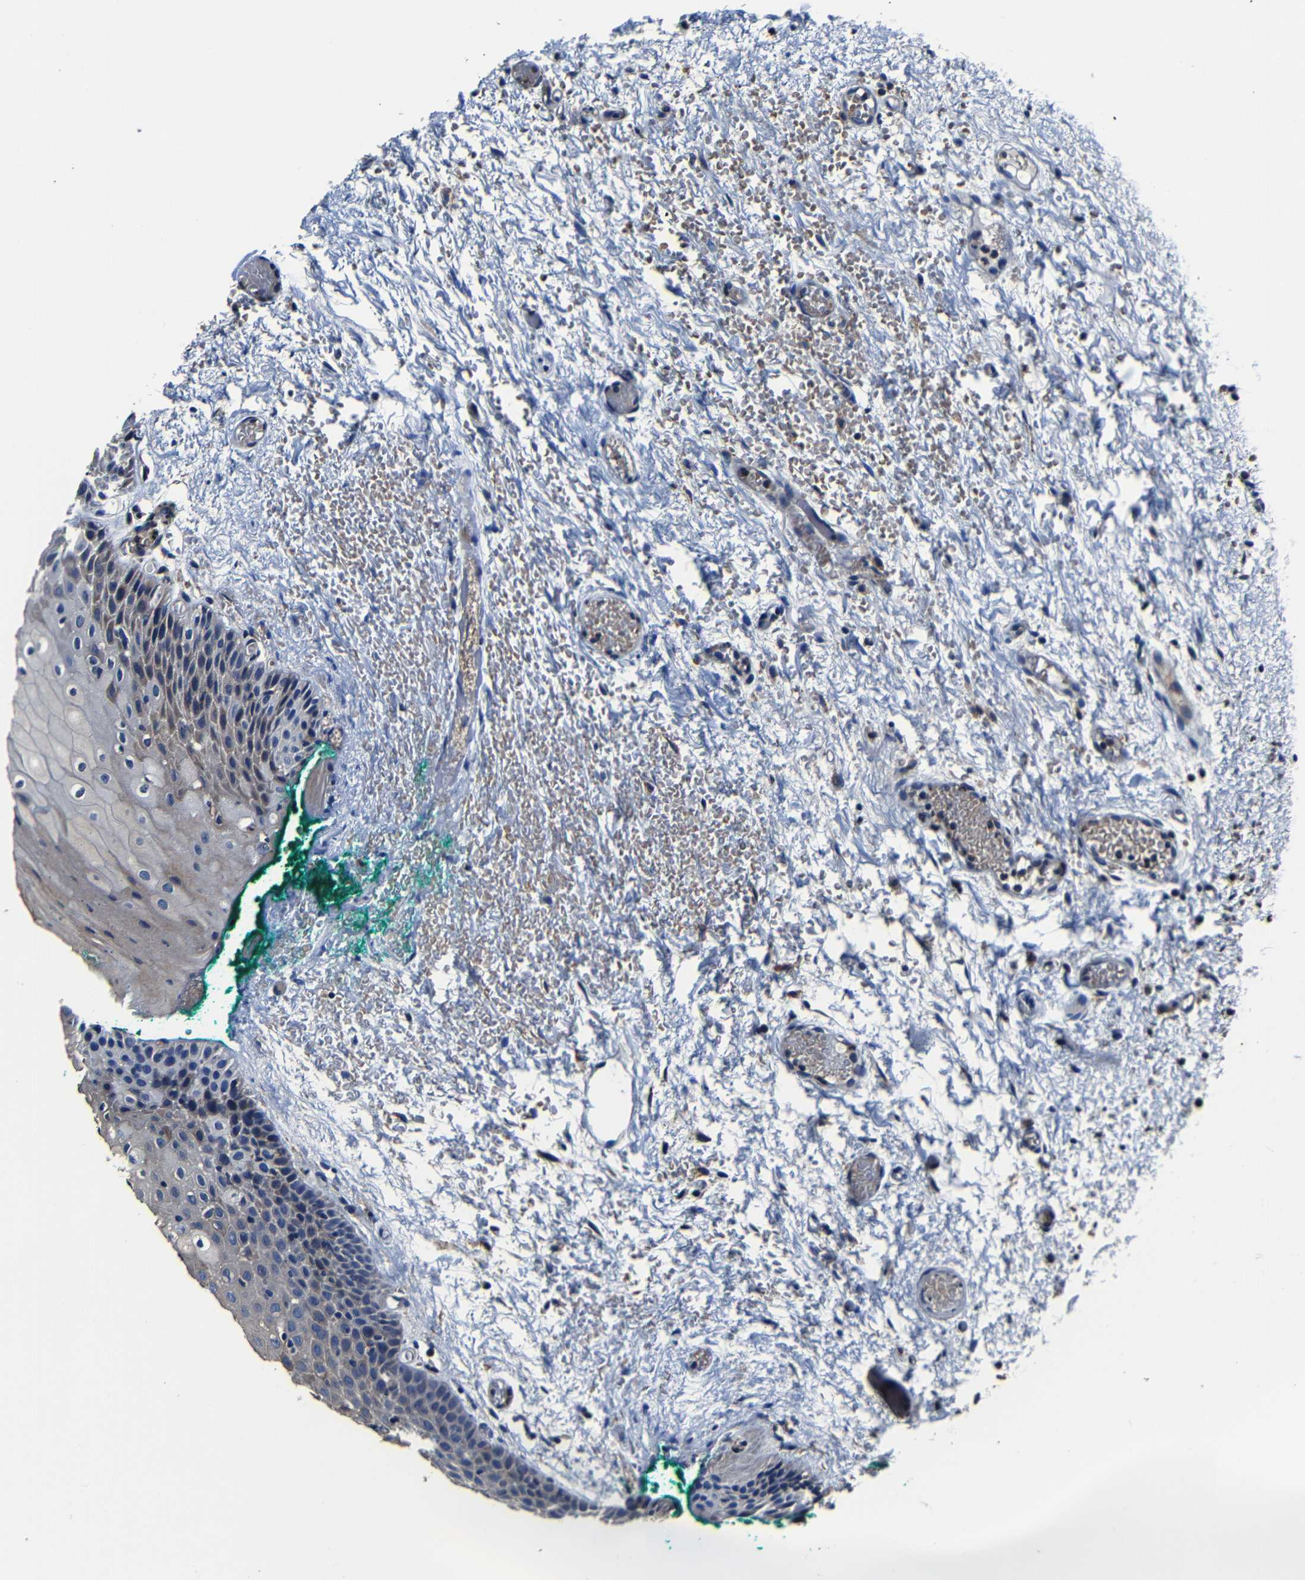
{"staining": {"intensity": "moderate", "quantity": "25%-75%", "location": "cytoplasmic/membranous"}, "tissue": "oral mucosa", "cell_type": "Squamous epithelial cells", "image_type": "normal", "snomed": [{"axis": "morphology", "description": "Normal tissue, NOS"}, {"axis": "morphology", "description": "Squamous cell carcinoma, NOS"}, {"axis": "topography", "description": "Oral tissue"}, {"axis": "topography", "description": "Salivary gland"}, {"axis": "topography", "description": "Head-Neck"}], "caption": "Protein staining of benign oral mucosa exhibits moderate cytoplasmic/membranous expression in approximately 25%-75% of squamous epithelial cells. (IHC, brightfield microscopy, high magnification).", "gene": "SCN9A", "patient": {"sex": "female", "age": 62}}